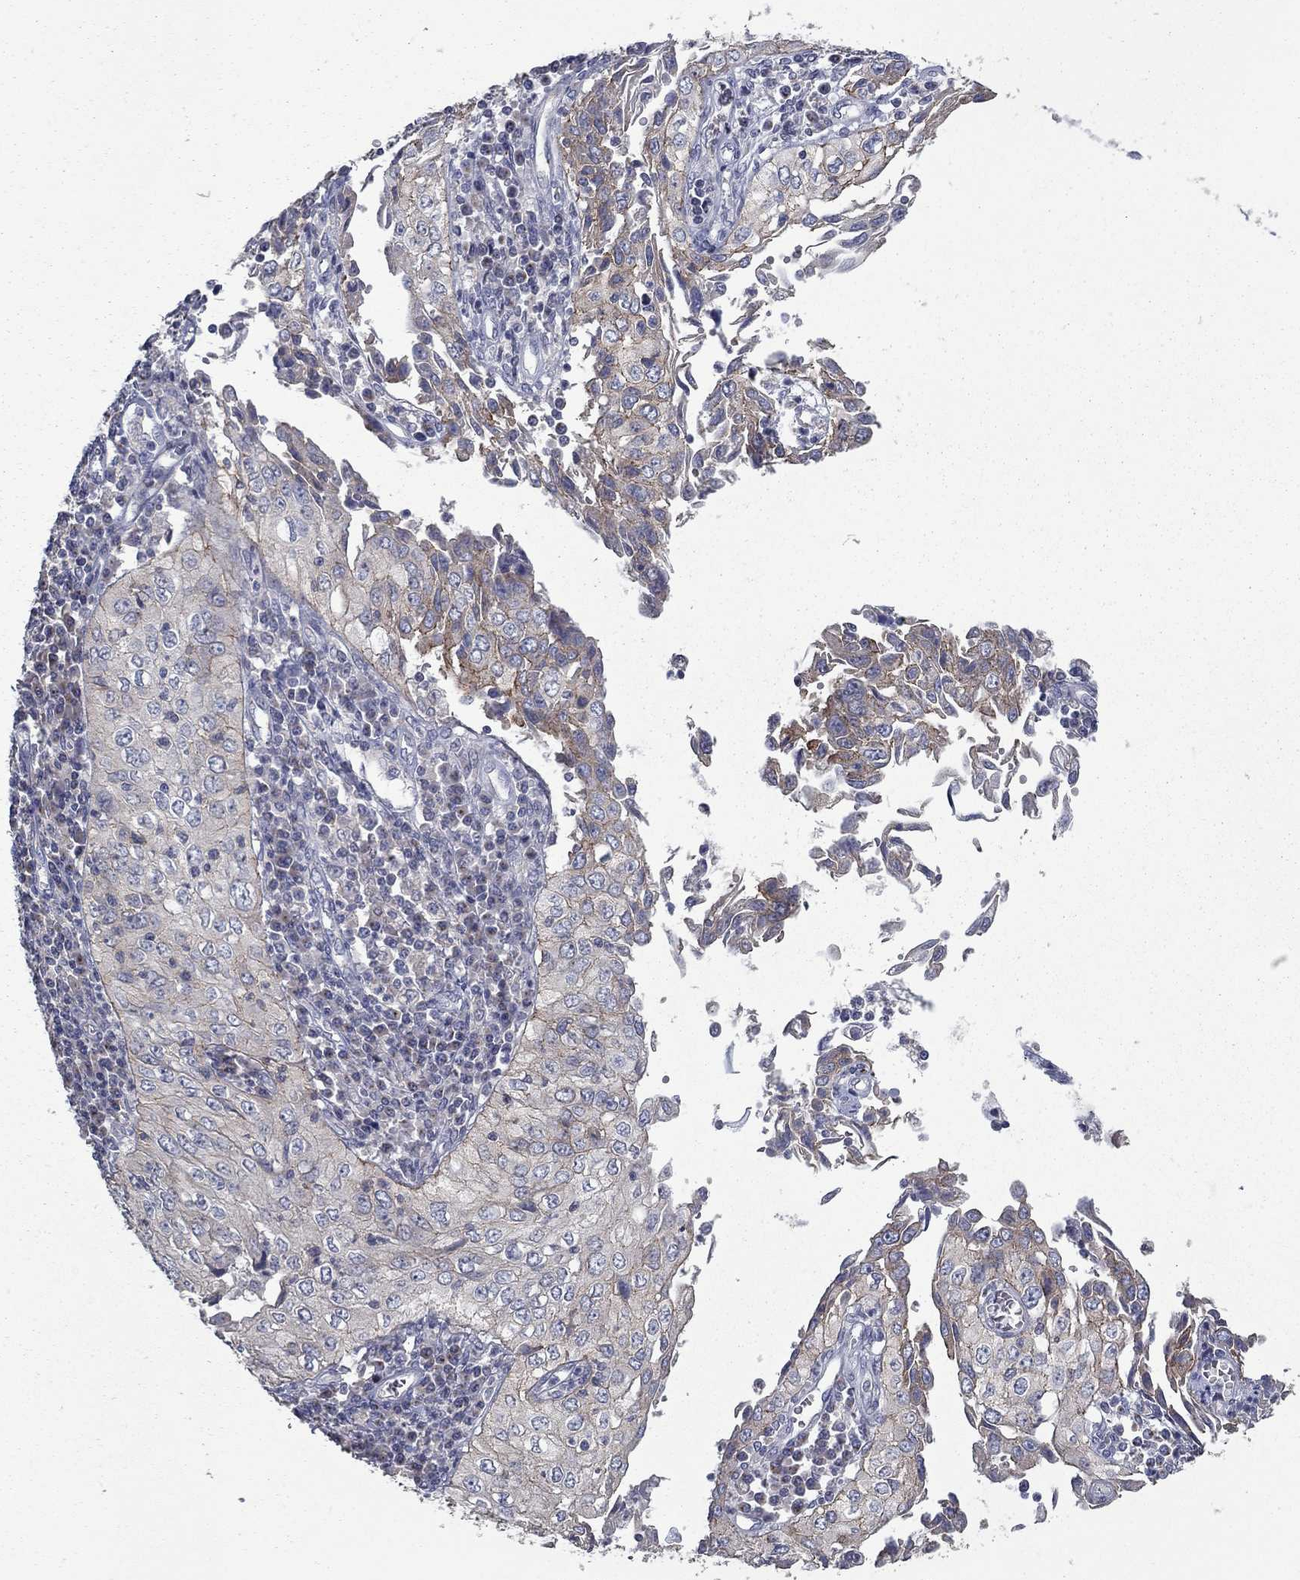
{"staining": {"intensity": "strong", "quantity": "<25%", "location": "cytoplasmic/membranous"}, "tissue": "cervical cancer", "cell_type": "Tumor cells", "image_type": "cancer", "snomed": [{"axis": "morphology", "description": "Squamous cell carcinoma, NOS"}, {"axis": "topography", "description": "Cervix"}], "caption": "Immunohistochemical staining of human squamous cell carcinoma (cervical) shows strong cytoplasmic/membranous protein positivity in approximately <25% of tumor cells.", "gene": "KIAA0319L", "patient": {"sex": "female", "age": 24}}